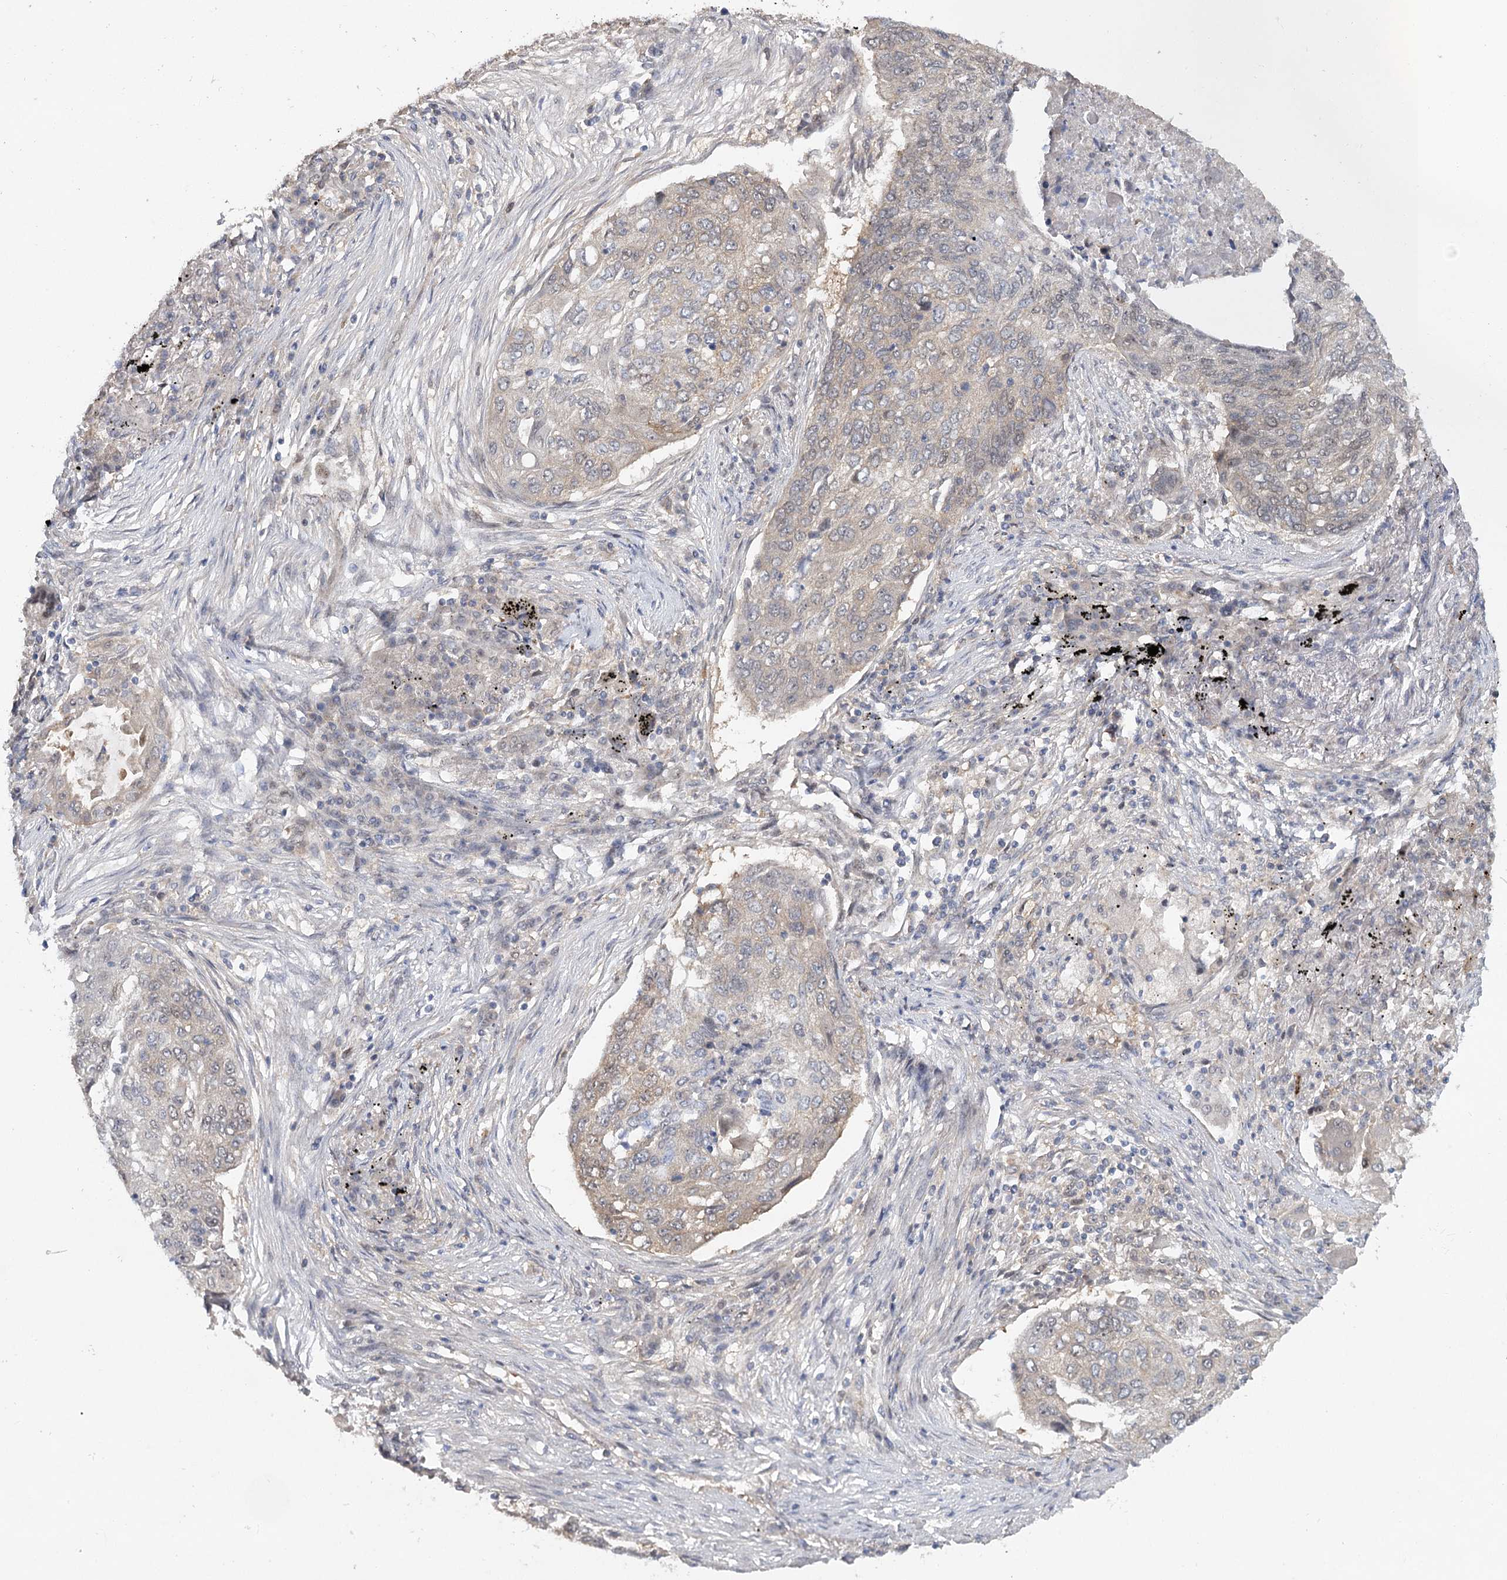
{"staining": {"intensity": "negative", "quantity": "none", "location": "none"}, "tissue": "lung cancer", "cell_type": "Tumor cells", "image_type": "cancer", "snomed": [{"axis": "morphology", "description": "Squamous cell carcinoma, NOS"}, {"axis": "topography", "description": "Lung"}], "caption": "An image of lung cancer stained for a protein reveals no brown staining in tumor cells.", "gene": "MAP3K13", "patient": {"sex": "female", "age": 63}}